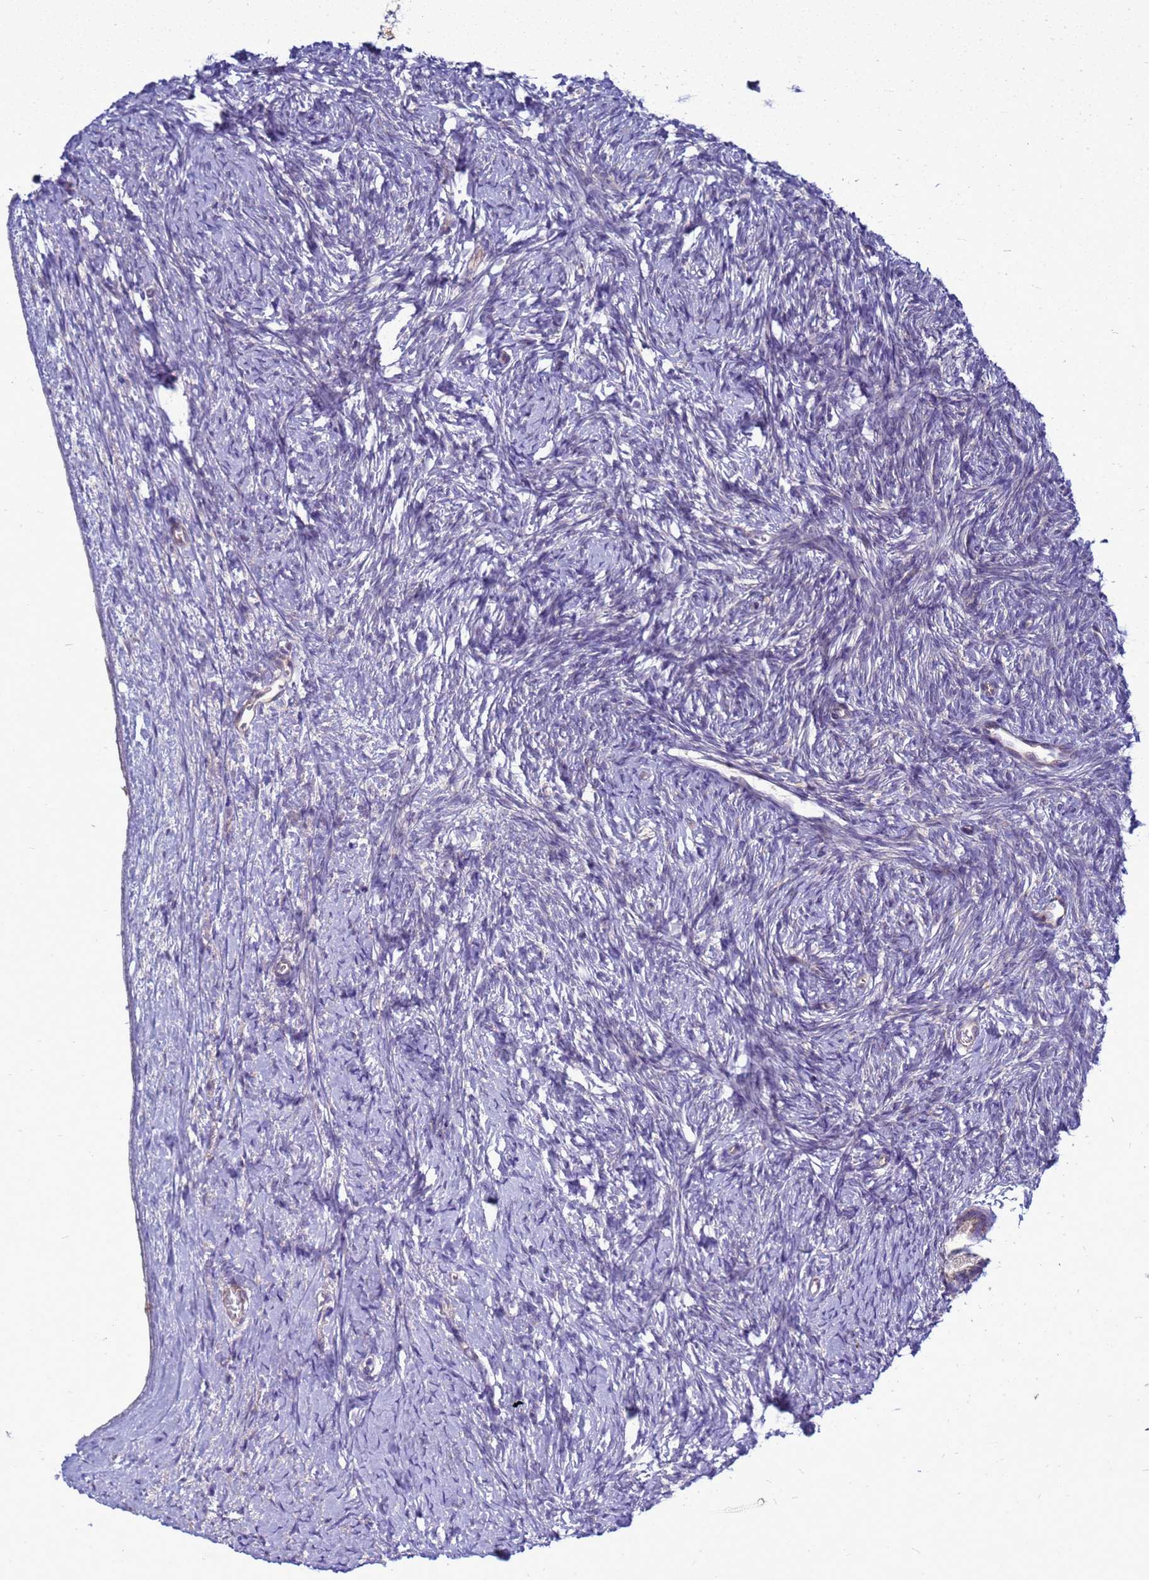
{"staining": {"intensity": "weak", "quantity": ">75%", "location": "cytoplasmic/membranous"}, "tissue": "ovary", "cell_type": "Follicle cells", "image_type": "normal", "snomed": [{"axis": "morphology", "description": "Normal tissue, NOS"}, {"axis": "morphology", "description": "Developmental malformation"}, {"axis": "topography", "description": "Ovary"}], "caption": "Ovary stained with immunohistochemistry demonstrates weak cytoplasmic/membranous expression in approximately >75% of follicle cells.", "gene": "MON1B", "patient": {"sex": "female", "age": 39}}